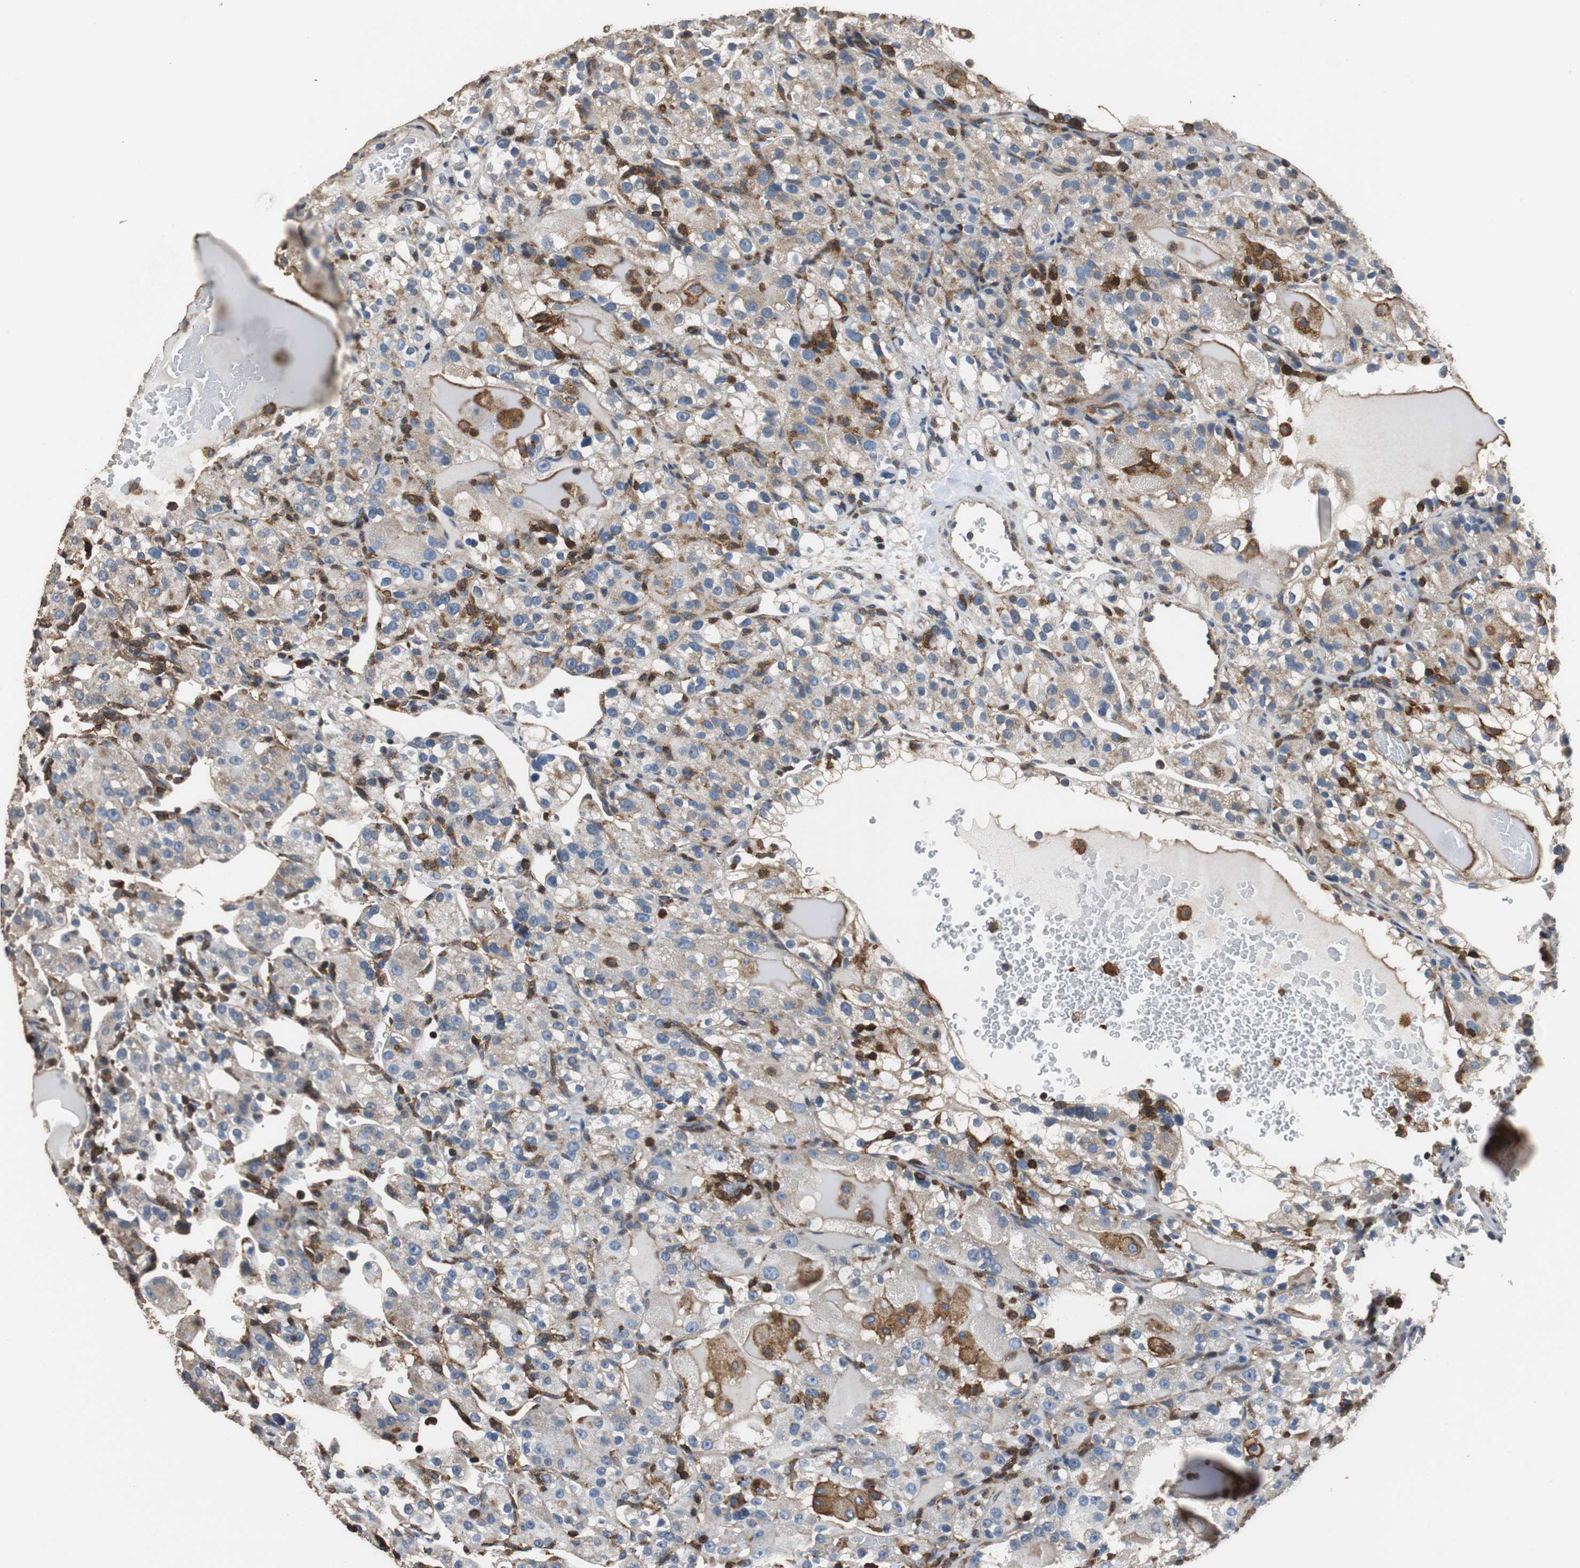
{"staining": {"intensity": "weak", "quantity": "25%-75%", "location": "cytoplasmic/membranous"}, "tissue": "renal cancer", "cell_type": "Tumor cells", "image_type": "cancer", "snomed": [{"axis": "morphology", "description": "Normal tissue, NOS"}, {"axis": "morphology", "description": "Adenocarcinoma, NOS"}, {"axis": "topography", "description": "Kidney"}], "caption": "Immunohistochemical staining of adenocarcinoma (renal) exhibits low levels of weak cytoplasmic/membranous protein positivity in approximately 25%-75% of tumor cells. (DAB (3,3'-diaminobenzidine) IHC with brightfield microscopy, high magnification).", "gene": "PRKRA", "patient": {"sex": "male", "age": 61}}